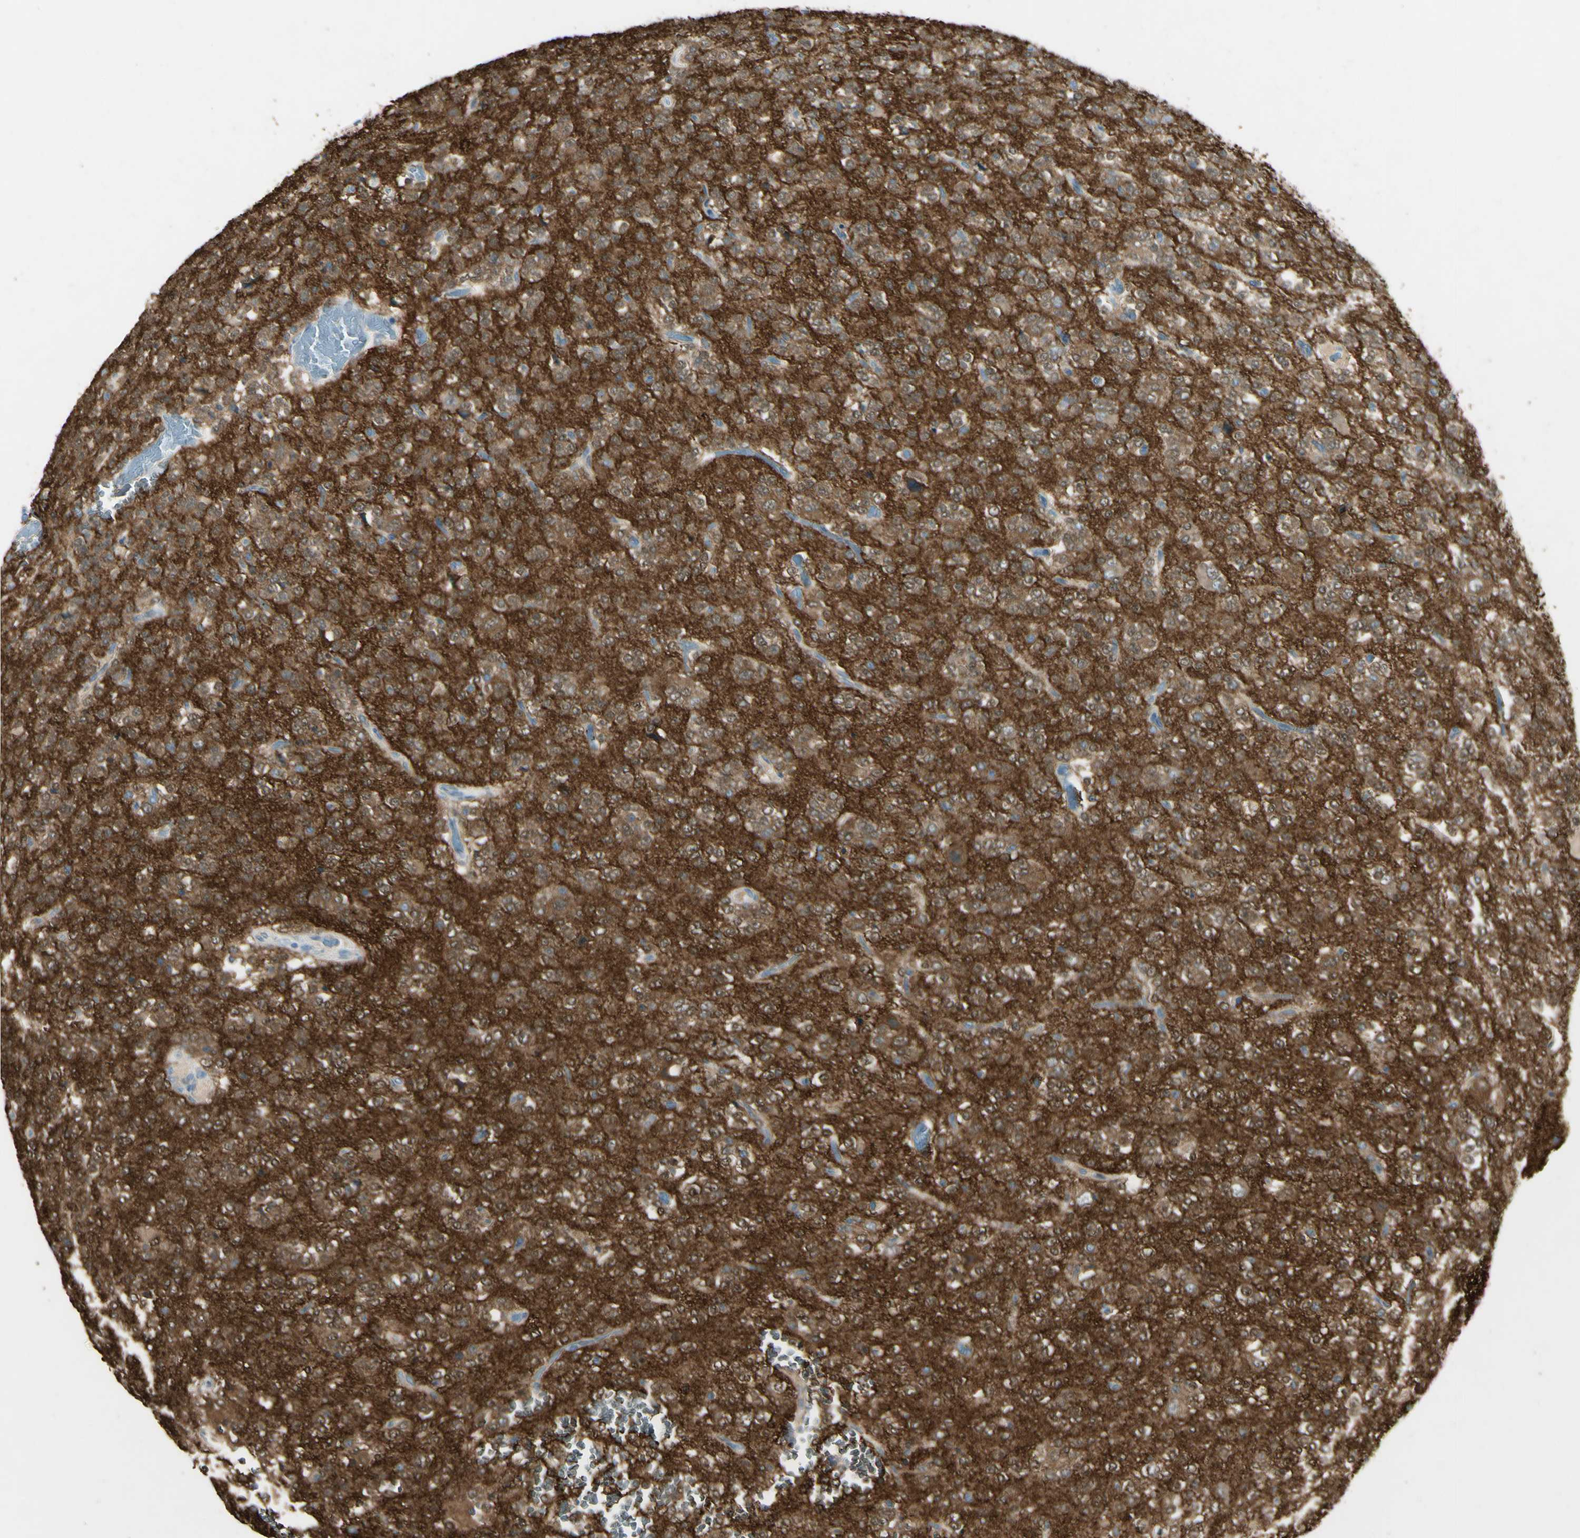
{"staining": {"intensity": "moderate", "quantity": ">75%", "location": "cytoplasmic/membranous,nuclear"}, "tissue": "glioma", "cell_type": "Tumor cells", "image_type": "cancer", "snomed": [{"axis": "morphology", "description": "Glioma, malignant, Low grade"}, {"axis": "topography", "description": "Brain"}], "caption": "Tumor cells display moderate cytoplasmic/membranous and nuclear staining in approximately >75% of cells in glioma. (DAB IHC with brightfield microscopy, high magnification).", "gene": "SNAP91", "patient": {"sex": "male", "age": 38}}